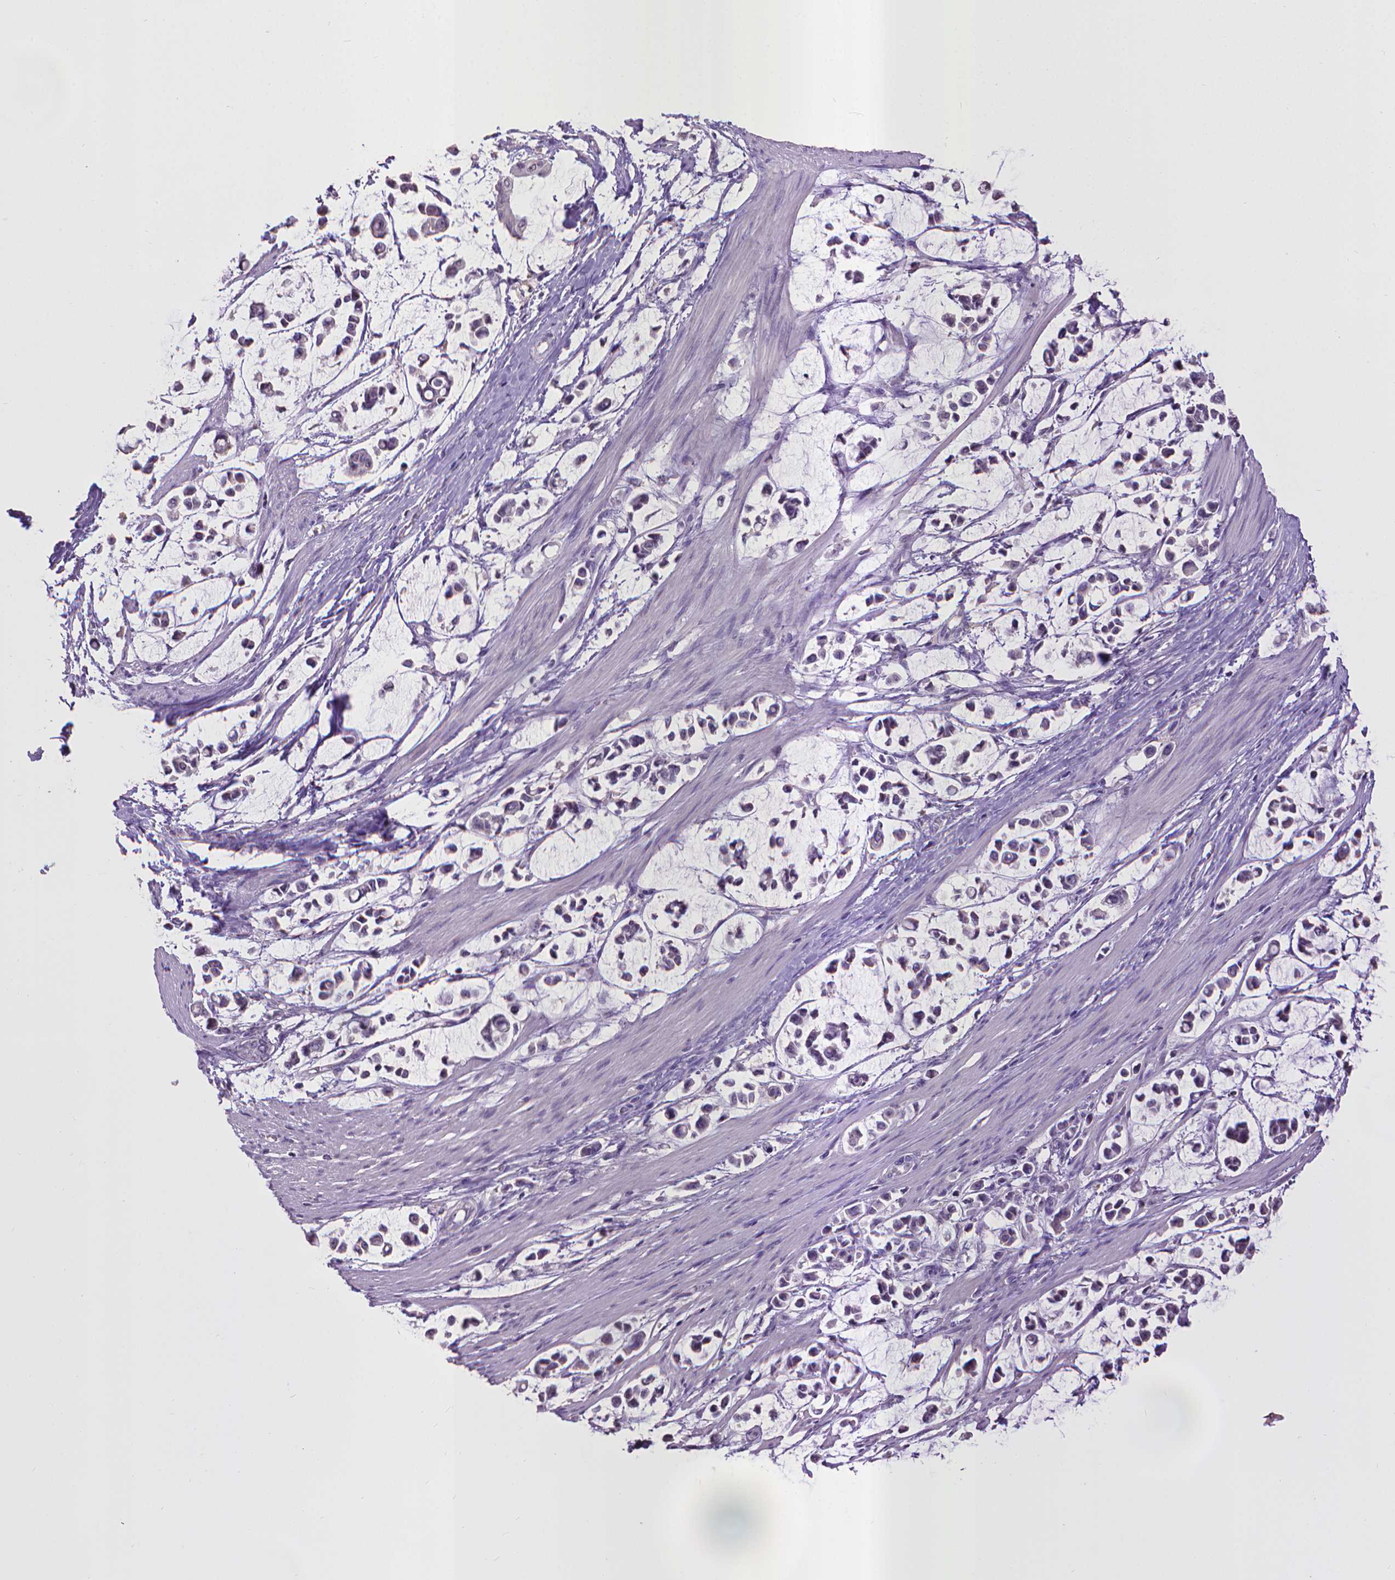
{"staining": {"intensity": "negative", "quantity": "none", "location": "none"}, "tissue": "stomach cancer", "cell_type": "Tumor cells", "image_type": "cancer", "snomed": [{"axis": "morphology", "description": "Adenocarcinoma, NOS"}, {"axis": "topography", "description": "Stomach"}], "caption": "Immunohistochemistry of adenocarcinoma (stomach) exhibits no expression in tumor cells.", "gene": "CPM", "patient": {"sex": "male", "age": 82}}